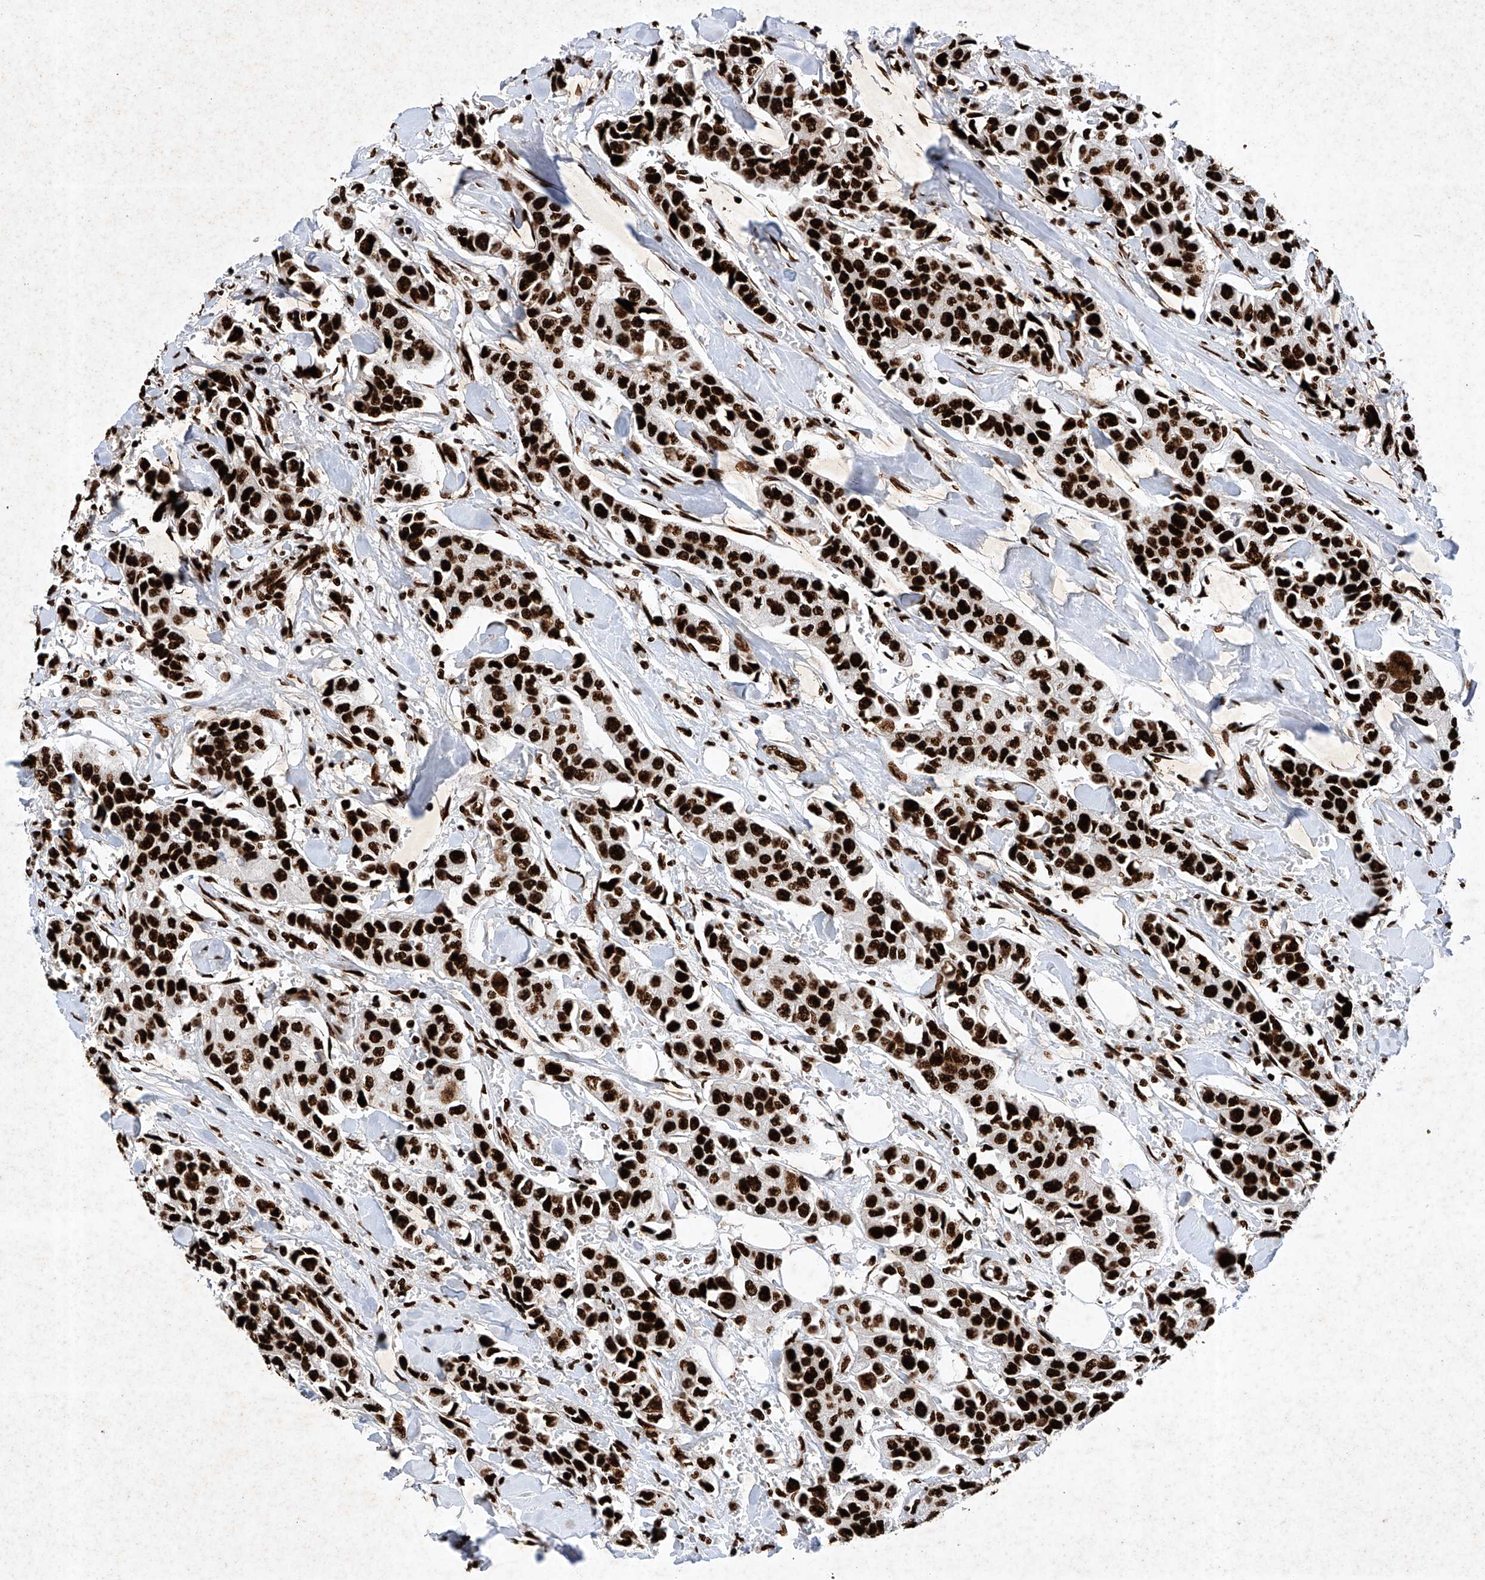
{"staining": {"intensity": "strong", "quantity": ">75%", "location": "nuclear"}, "tissue": "breast cancer", "cell_type": "Tumor cells", "image_type": "cancer", "snomed": [{"axis": "morphology", "description": "Duct carcinoma"}, {"axis": "topography", "description": "Breast"}], "caption": "Strong nuclear expression is identified in approximately >75% of tumor cells in breast cancer (intraductal carcinoma).", "gene": "SRSF6", "patient": {"sex": "female", "age": 80}}